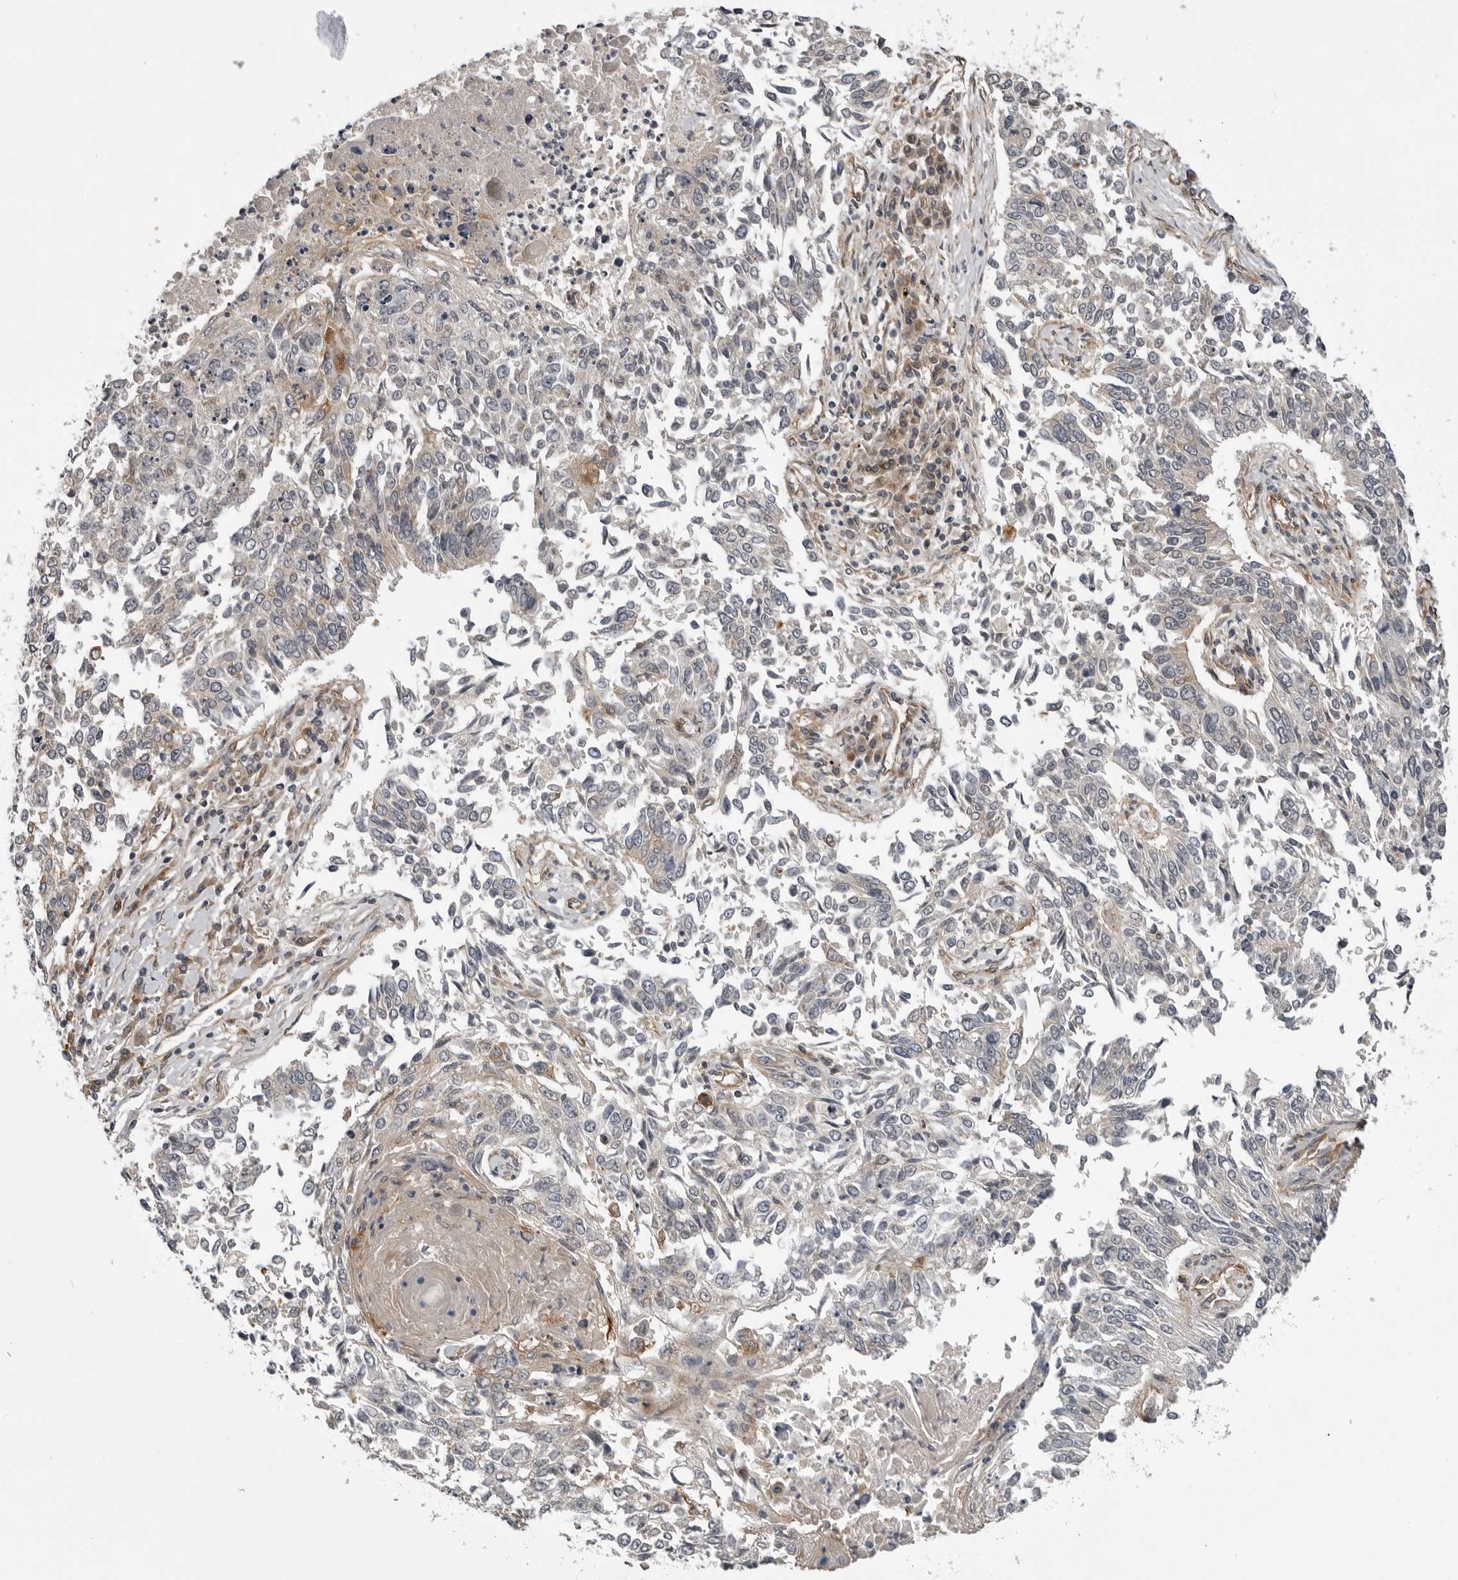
{"staining": {"intensity": "negative", "quantity": "none", "location": "none"}, "tissue": "lung cancer", "cell_type": "Tumor cells", "image_type": "cancer", "snomed": [{"axis": "morphology", "description": "Normal tissue, NOS"}, {"axis": "morphology", "description": "Squamous cell carcinoma, NOS"}, {"axis": "topography", "description": "Cartilage tissue"}, {"axis": "topography", "description": "Bronchus"}, {"axis": "topography", "description": "Lung"}, {"axis": "topography", "description": "Peripheral nerve tissue"}], "caption": "This is a micrograph of immunohistochemistry (IHC) staining of squamous cell carcinoma (lung), which shows no staining in tumor cells.", "gene": "LRRC45", "patient": {"sex": "female", "age": 49}}